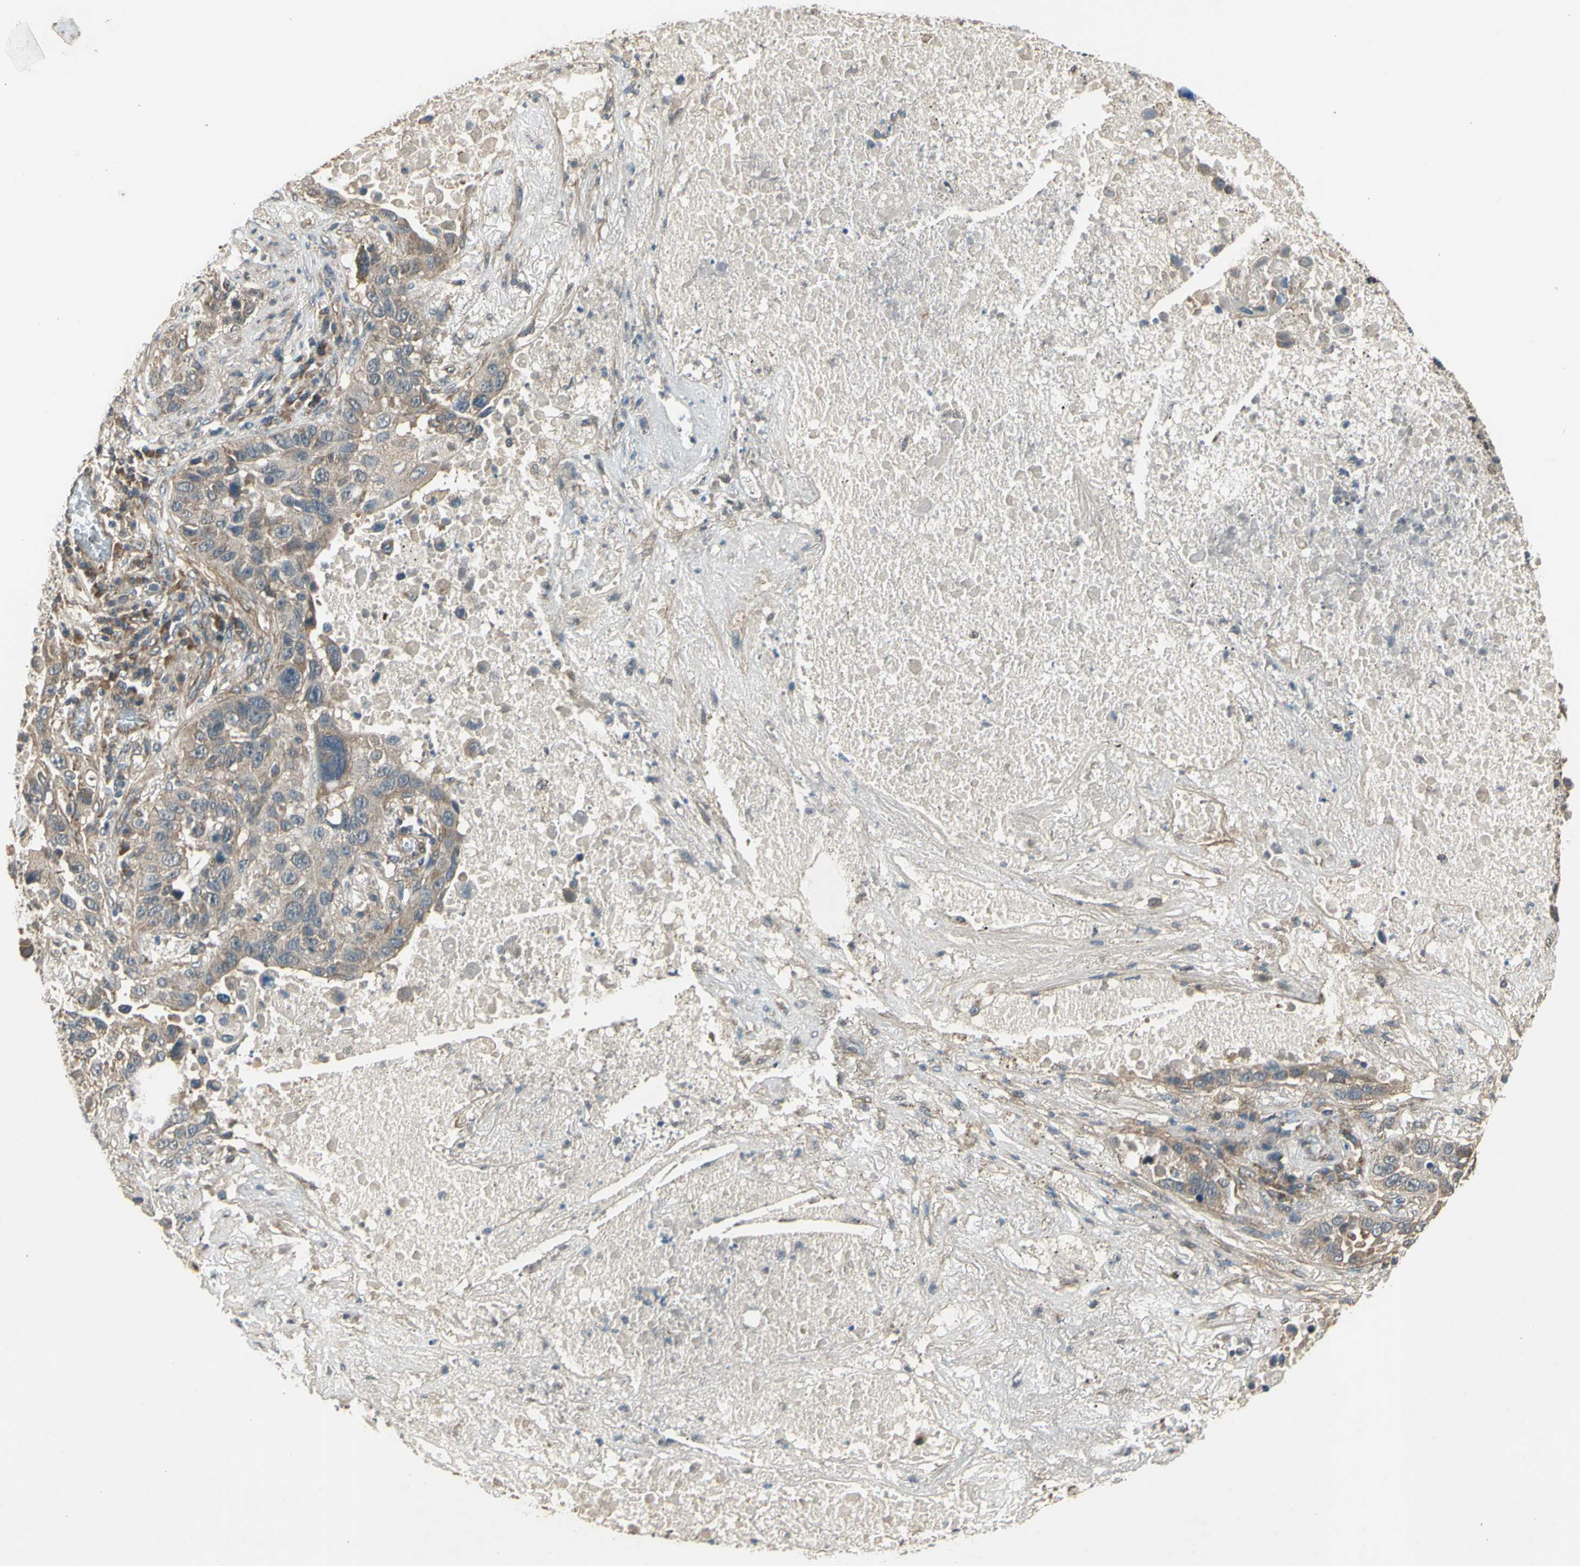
{"staining": {"intensity": "weak", "quantity": ">75%", "location": "cytoplasmic/membranous"}, "tissue": "lung cancer", "cell_type": "Tumor cells", "image_type": "cancer", "snomed": [{"axis": "morphology", "description": "Squamous cell carcinoma, NOS"}, {"axis": "topography", "description": "Lung"}], "caption": "The micrograph demonstrates staining of lung cancer, revealing weak cytoplasmic/membranous protein staining (brown color) within tumor cells.", "gene": "EFNB2", "patient": {"sex": "male", "age": 57}}